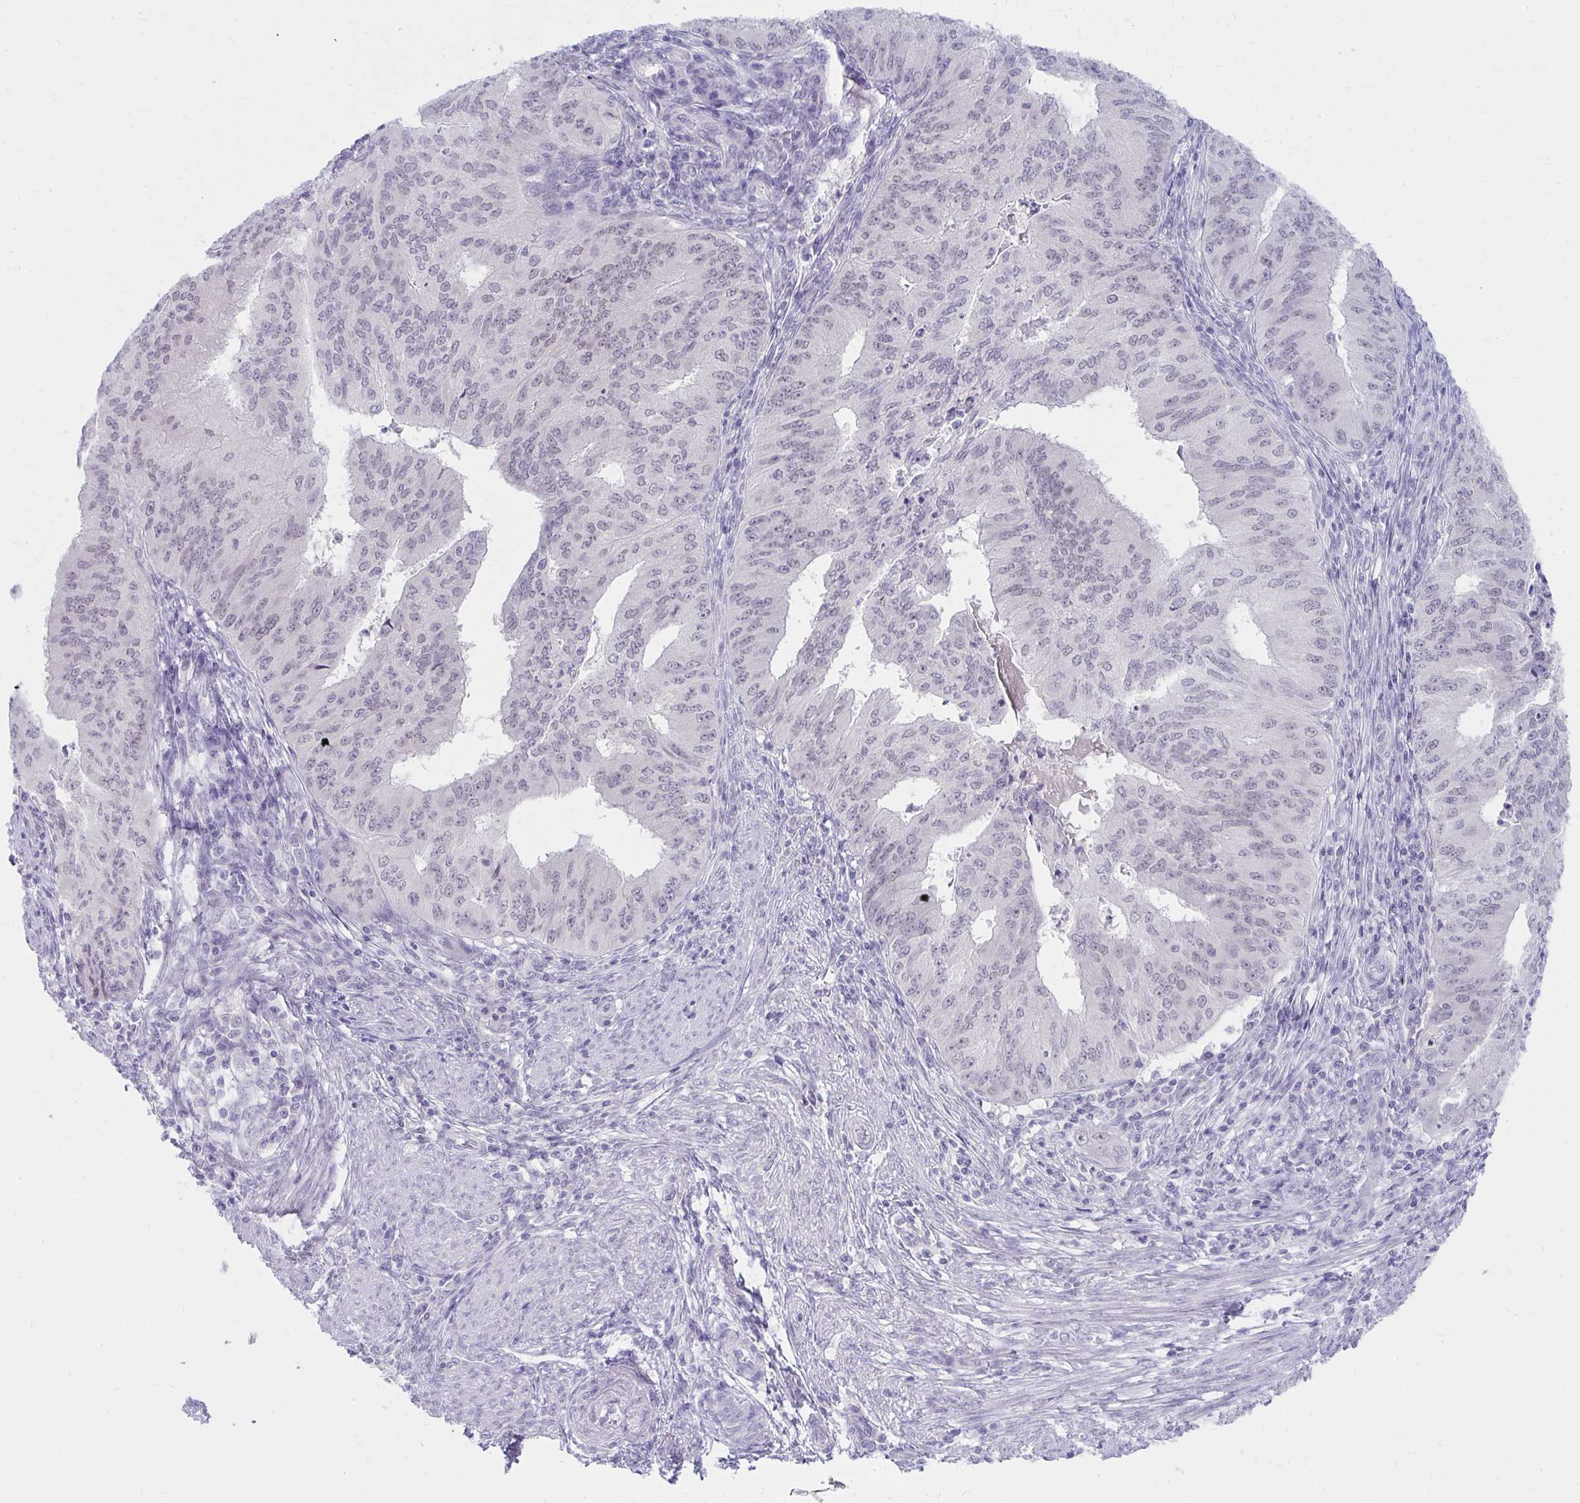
{"staining": {"intensity": "negative", "quantity": "none", "location": "none"}, "tissue": "endometrial cancer", "cell_type": "Tumor cells", "image_type": "cancer", "snomed": [{"axis": "morphology", "description": "Adenocarcinoma, NOS"}, {"axis": "topography", "description": "Endometrium"}], "caption": "Immunohistochemistry (IHC) image of neoplastic tissue: endometrial adenocarcinoma stained with DAB reveals no significant protein positivity in tumor cells. (Brightfield microscopy of DAB (3,3'-diaminobenzidine) immunohistochemistry at high magnification).", "gene": "UGT3A2", "patient": {"sex": "female", "age": 50}}